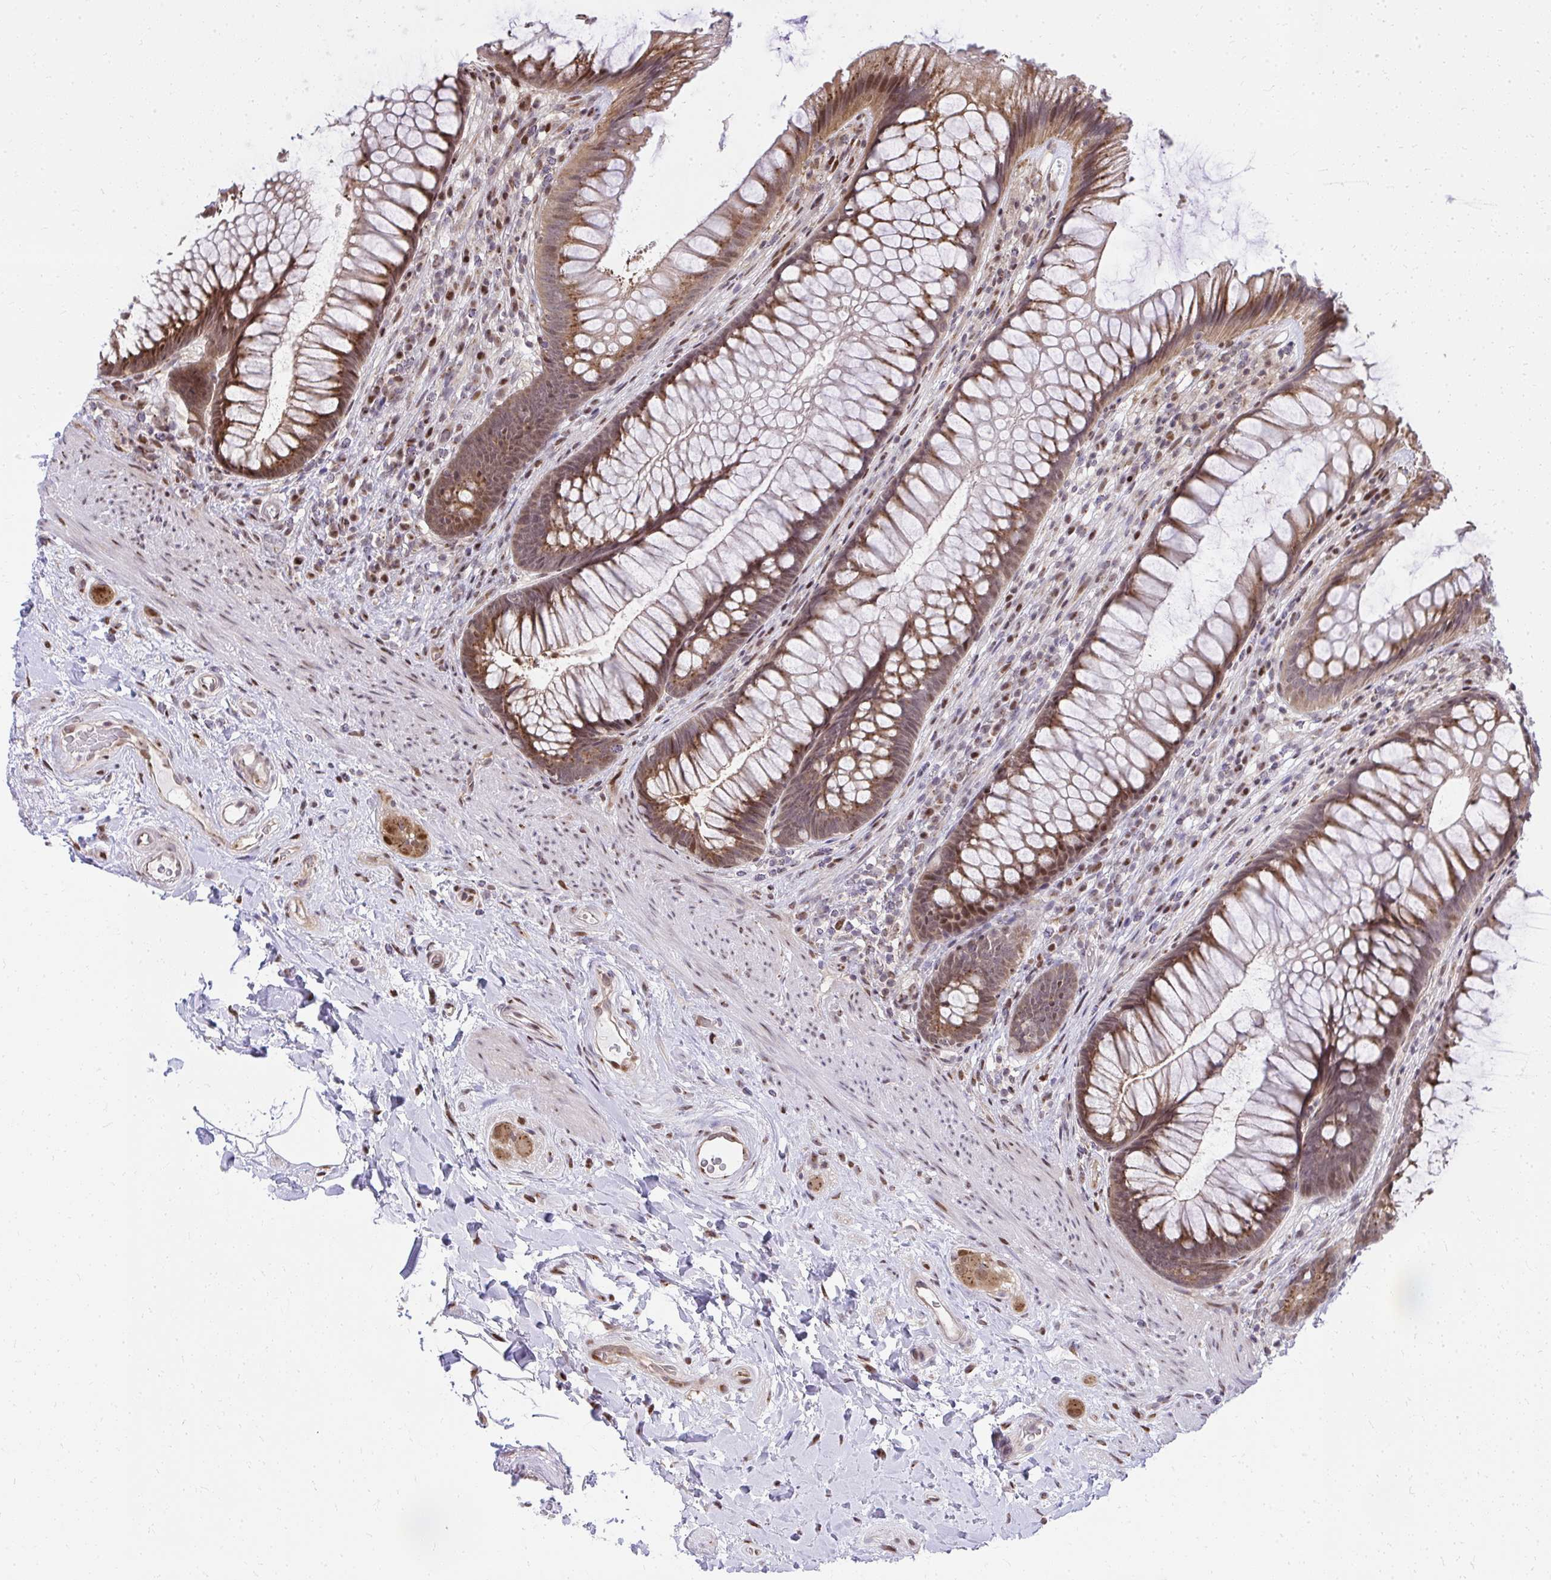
{"staining": {"intensity": "moderate", "quantity": ">75%", "location": "cytoplasmic/membranous,nuclear"}, "tissue": "rectum", "cell_type": "Glandular cells", "image_type": "normal", "snomed": [{"axis": "morphology", "description": "Normal tissue, NOS"}, {"axis": "topography", "description": "Rectum"}], "caption": "DAB immunohistochemical staining of normal rectum demonstrates moderate cytoplasmic/membranous,nuclear protein staining in approximately >75% of glandular cells. (Stains: DAB in brown, nuclei in blue, Microscopy: brightfield microscopy at high magnification).", "gene": "PIGY", "patient": {"sex": "male", "age": 53}}